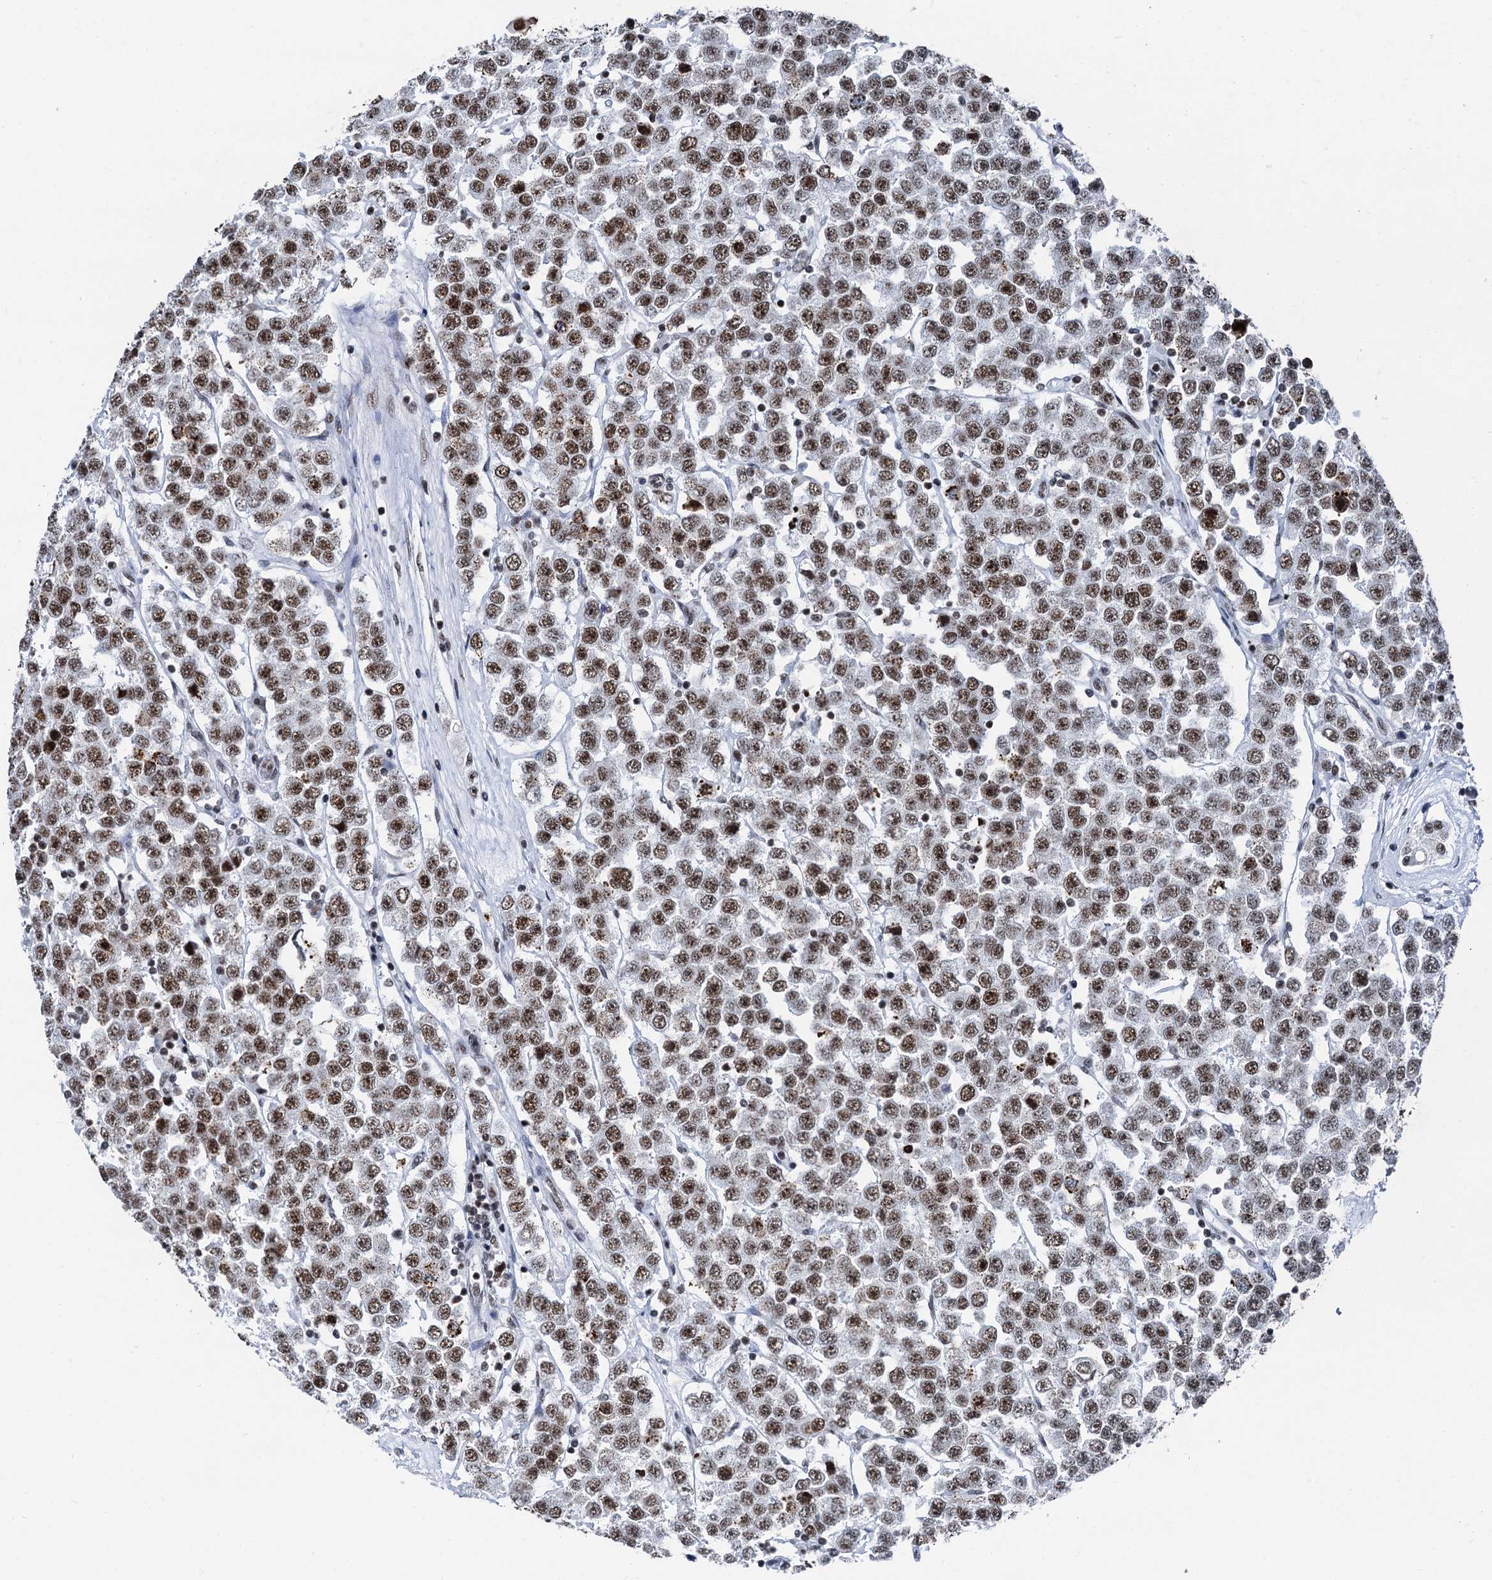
{"staining": {"intensity": "moderate", "quantity": ">75%", "location": "nuclear"}, "tissue": "testis cancer", "cell_type": "Tumor cells", "image_type": "cancer", "snomed": [{"axis": "morphology", "description": "Seminoma, NOS"}, {"axis": "topography", "description": "Testis"}], "caption": "A medium amount of moderate nuclear expression is identified in approximately >75% of tumor cells in testis seminoma tissue.", "gene": "DDX23", "patient": {"sex": "male", "age": 28}}